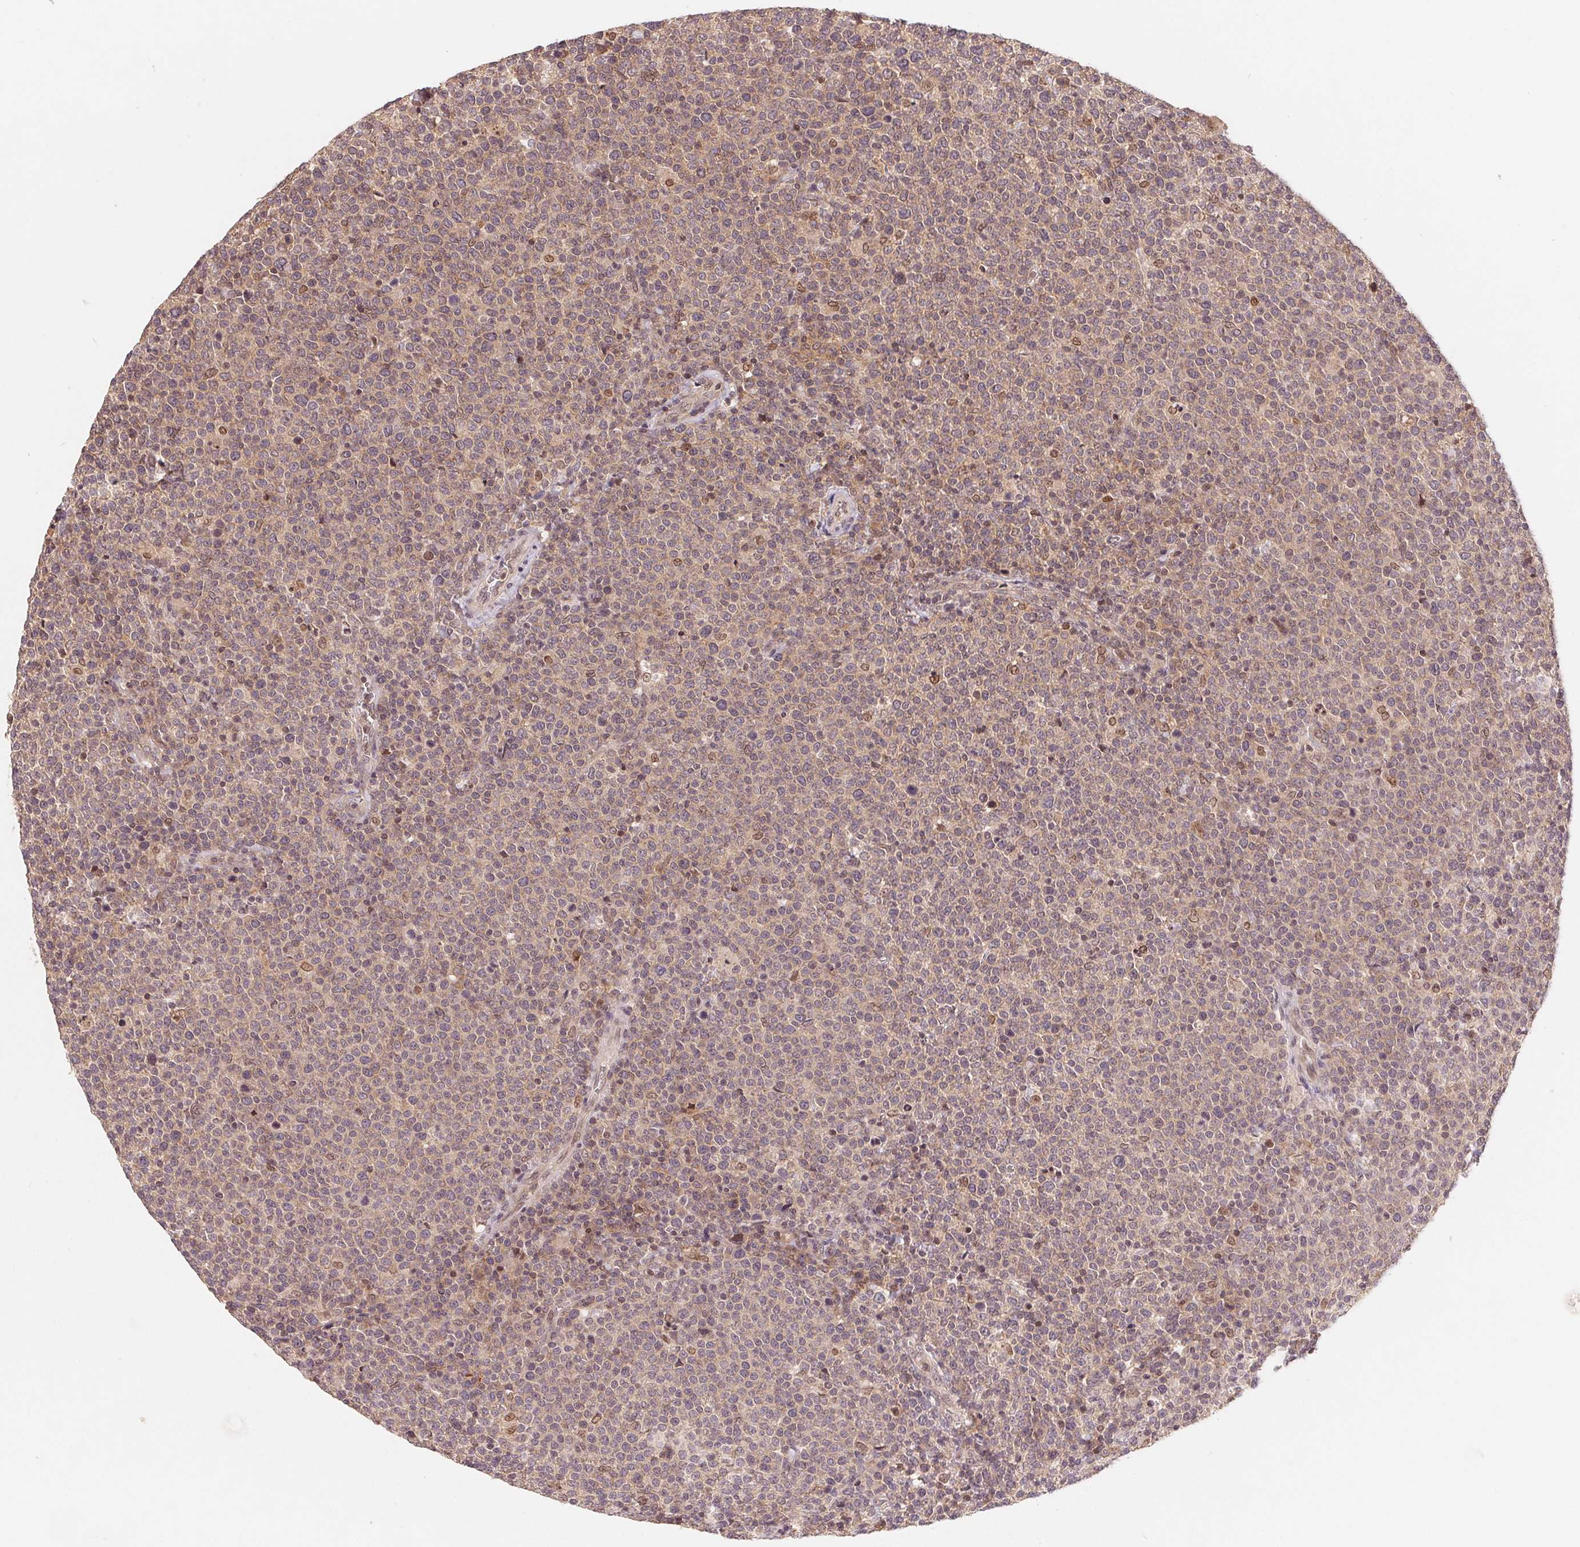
{"staining": {"intensity": "negative", "quantity": "none", "location": "none"}, "tissue": "lymphoma", "cell_type": "Tumor cells", "image_type": "cancer", "snomed": [{"axis": "morphology", "description": "Malignant lymphoma, non-Hodgkin's type, High grade"}, {"axis": "topography", "description": "Lymph node"}], "caption": "This photomicrograph is of lymphoma stained with IHC to label a protein in brown with the nuclei are counter-stained blue. There is no positivity in tumor cells.", "gene": "HMGN3", "patient": {"sex": "male", "age": 61}}